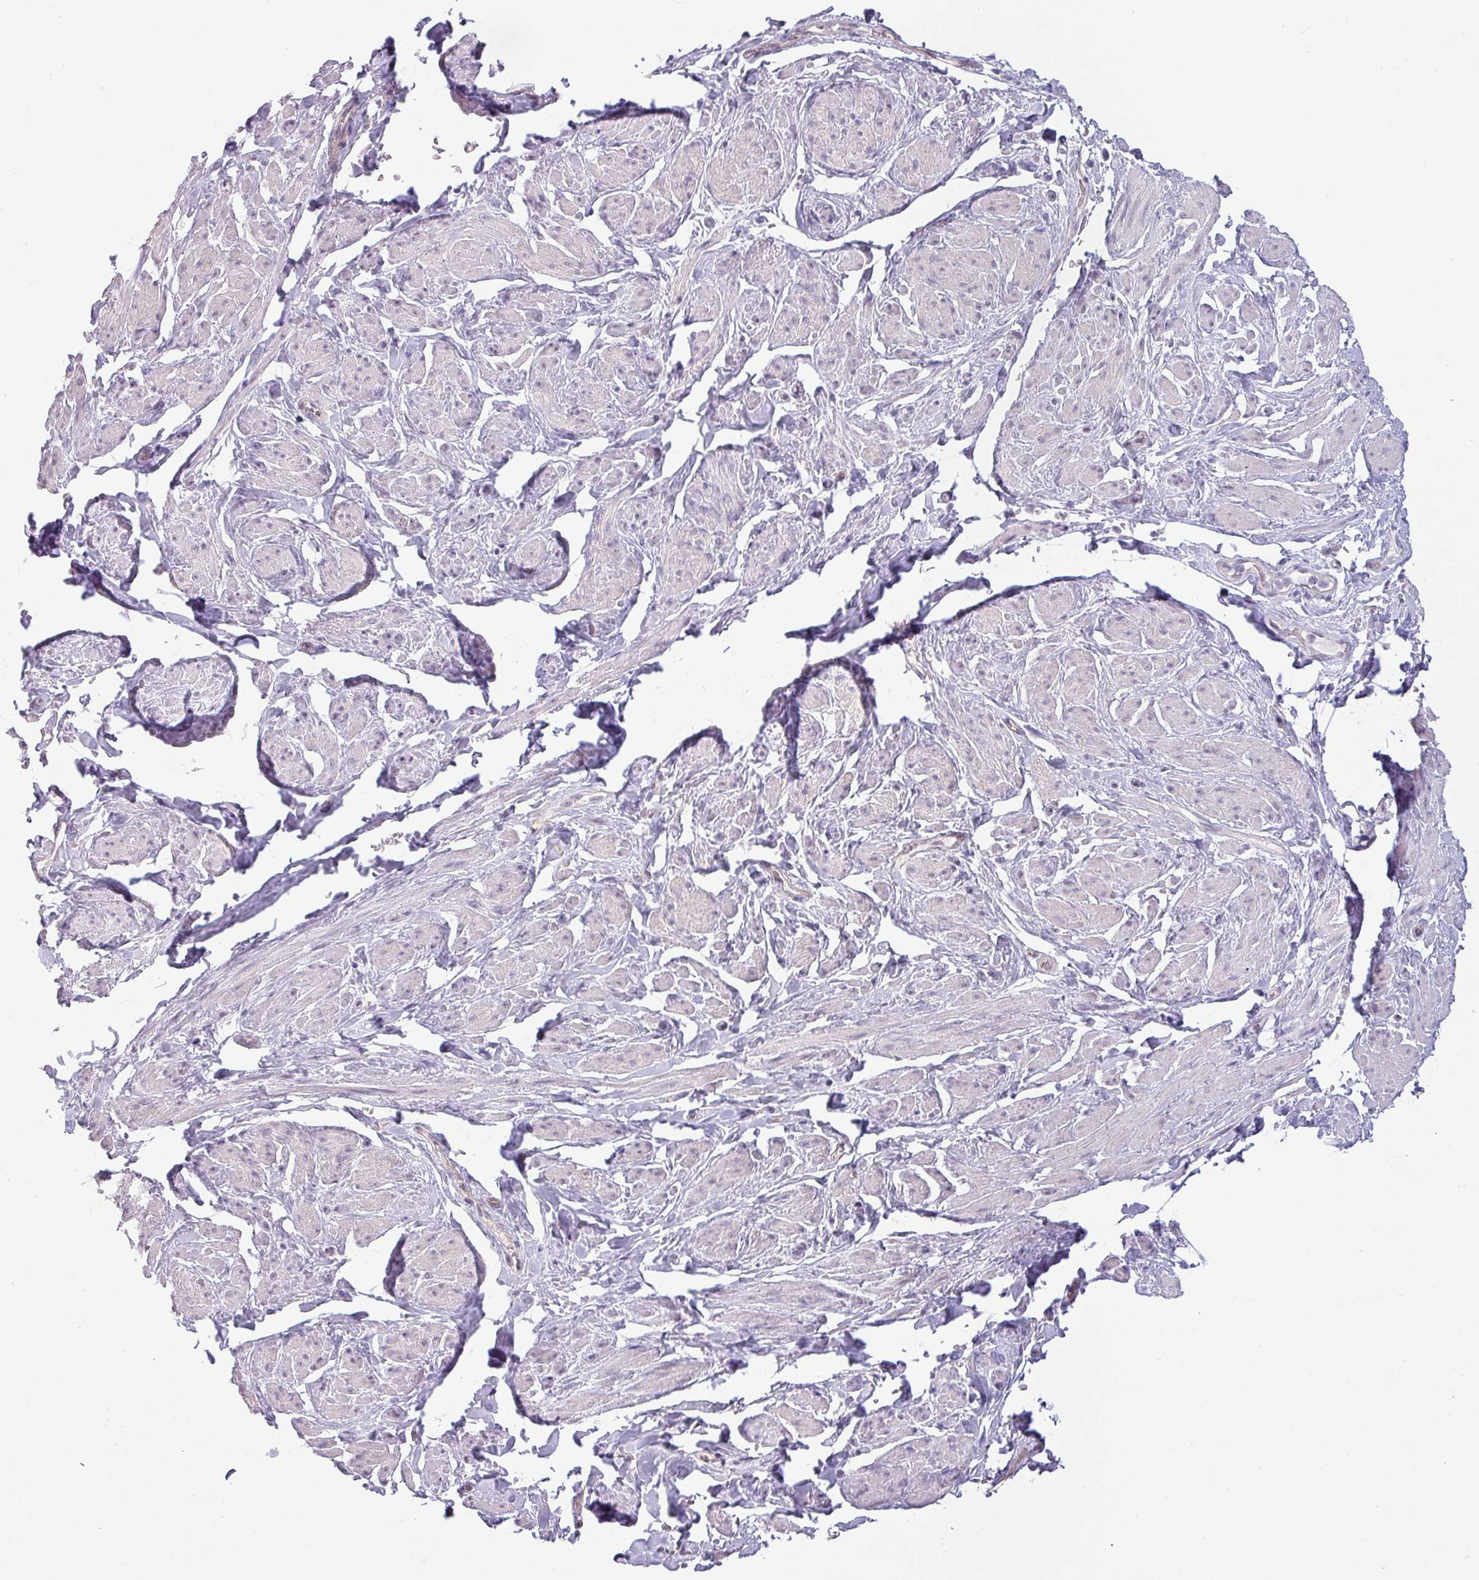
{"staining": {"intensity": "negative", "quantity": "none", "location": "none"}, "tissue": "smooth muscle", "cell_type": "Smooth muscle cells", "image_type": "normal", "snomed": [{"axis": "morphology", "description": "Normal tissue, NOS"}, {"axis": "topography", "description": "Smooth muscle"}, {"axis": "topography", "description": "Peripheral nerve tissue"}], "caption": "Normal smooth muscle was stained to show a protein in brown. There is no significant staining in smooth muscle cells.", "gene": "CCDC144A", "patient": {"sex": "male", "age": 69}}